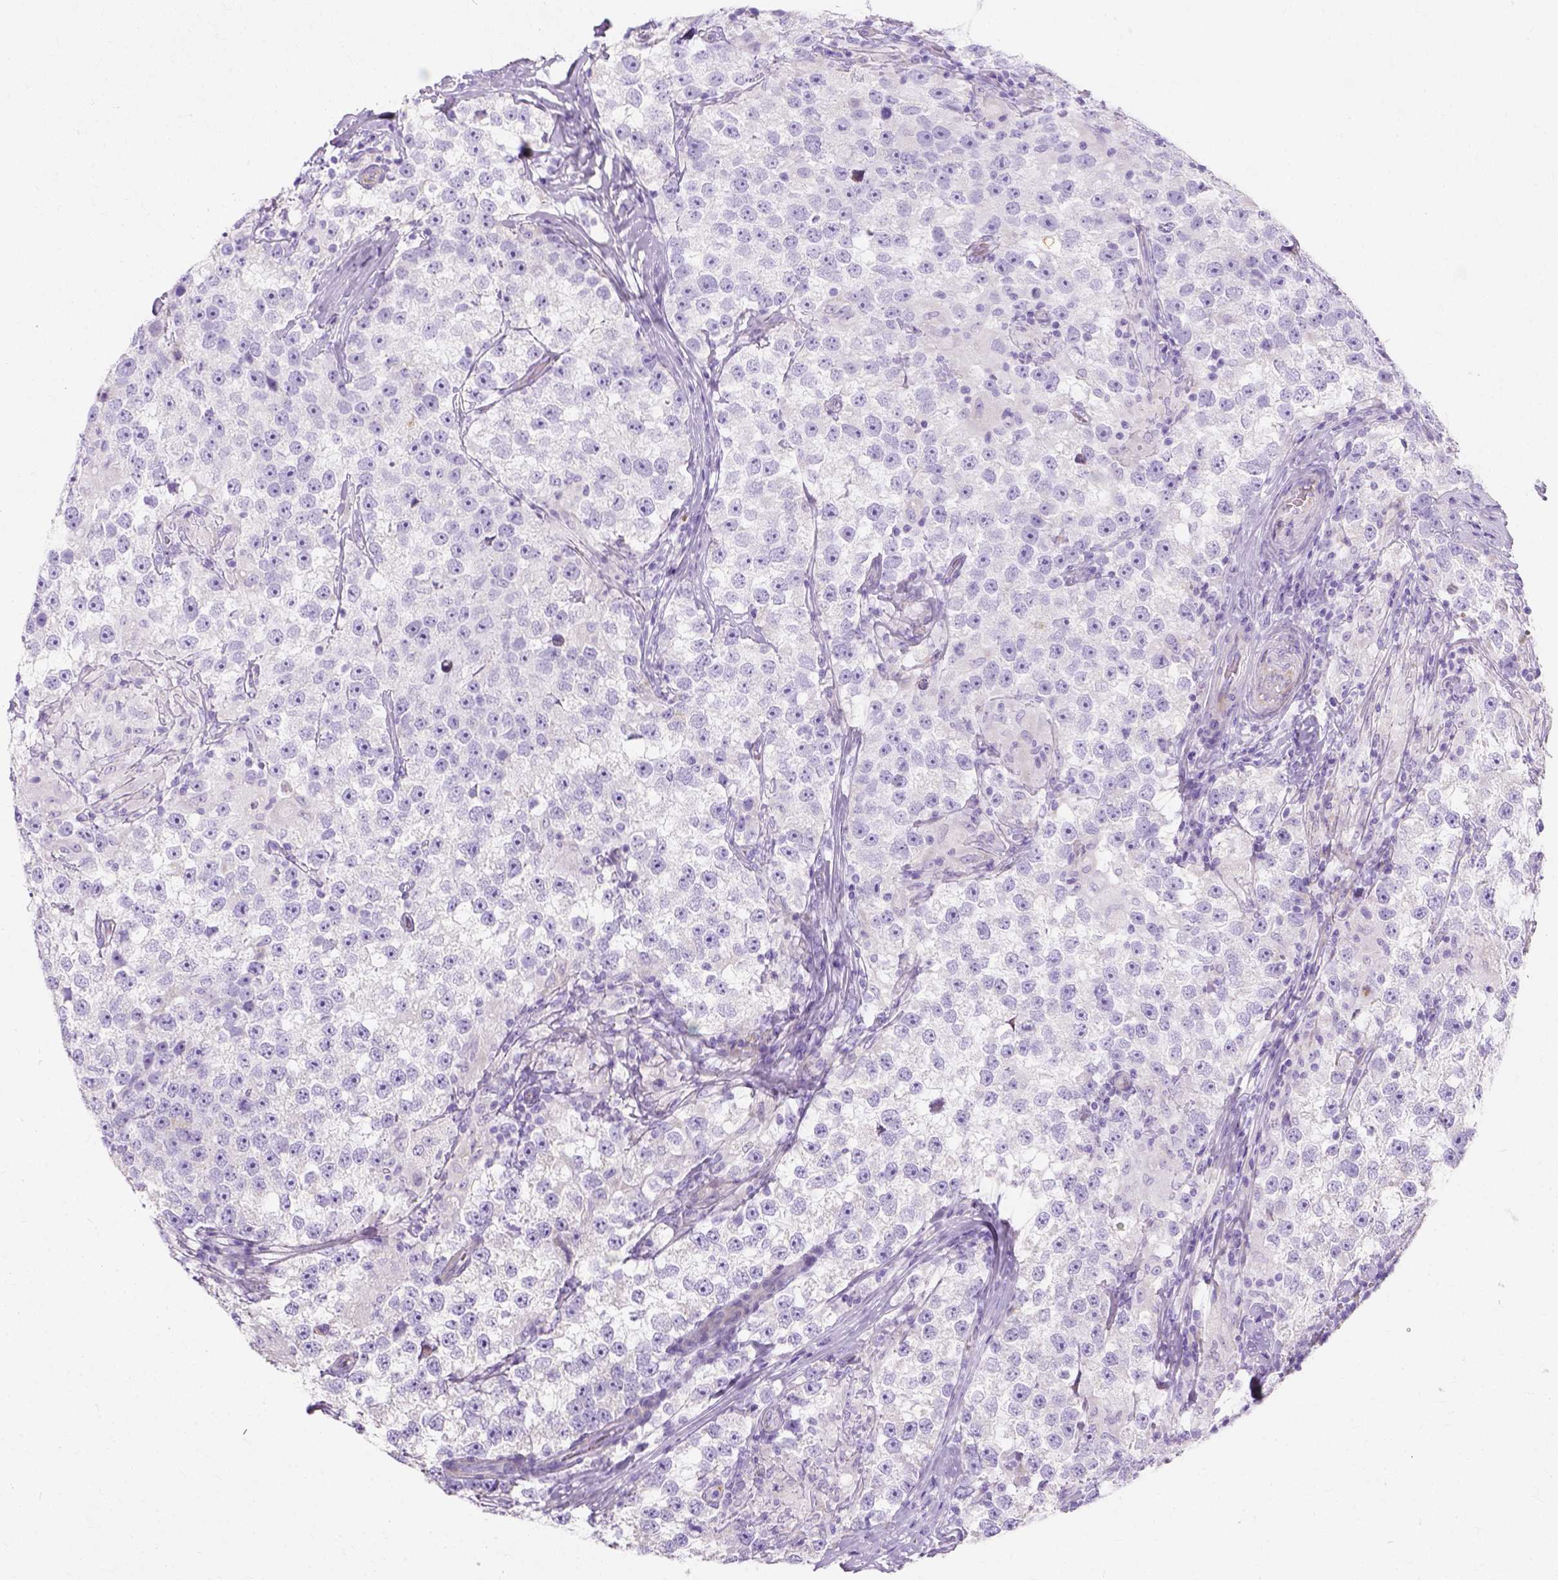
{"staining": {"intensity": "negative", "quantity": "none", "location": "none"}, "tissue": "testis cancer", "cell_type": "Tumor cells", "image_type": "cancer", "snomed": [{"axis": "morphology", "description": "Seminoma, NOS"}, {"axis": "topography", "description": "Testis"}], "caption": "The image shows no significant staining in tumor cells of testis cancer (seminoma).", "gene": "MYH15", "patient": {"sex": "male", "age": 46}}